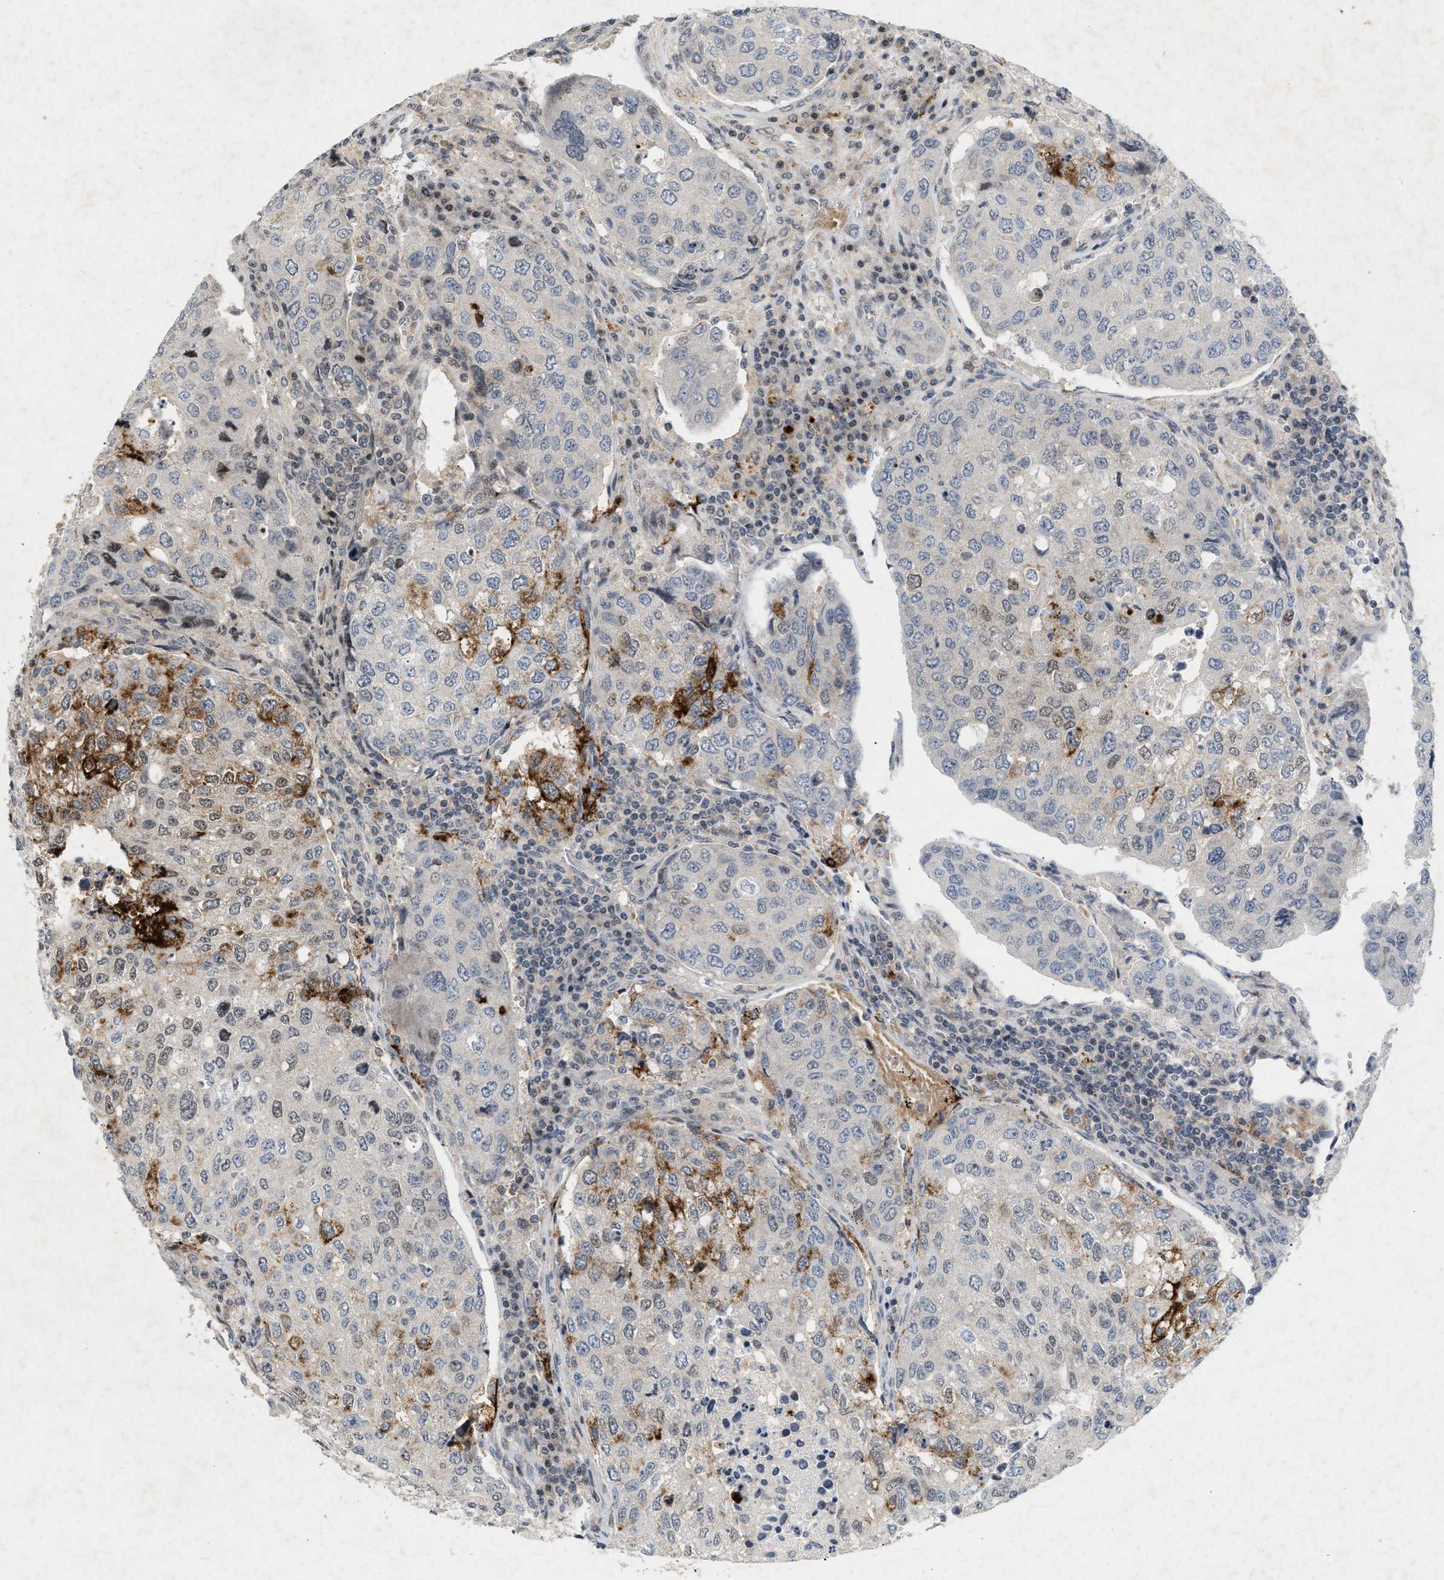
{"staining": {"intensity": "moderate", "quantity": "<25%", "location": "cytoplasmic/membranous,nuclear"}, "tissue": "urothelial cancer", "cell_type": "Tumor cells", "image_type": "cancer", "snomed": [{"axis": "morphology", "description": "Urothelial carcinoma, High grade"}, {"axis": "topography", "description": "Lymph node"}, {"axis": "topography", "description": "Urinary bladder"}], "caption": "Urothelial carcinoma (high-grade) stained with a protein marker demonstrates moderate staining in tumor cells.", "gene": "ZPR1", "patient": {"sex": "male", "age": 51}}